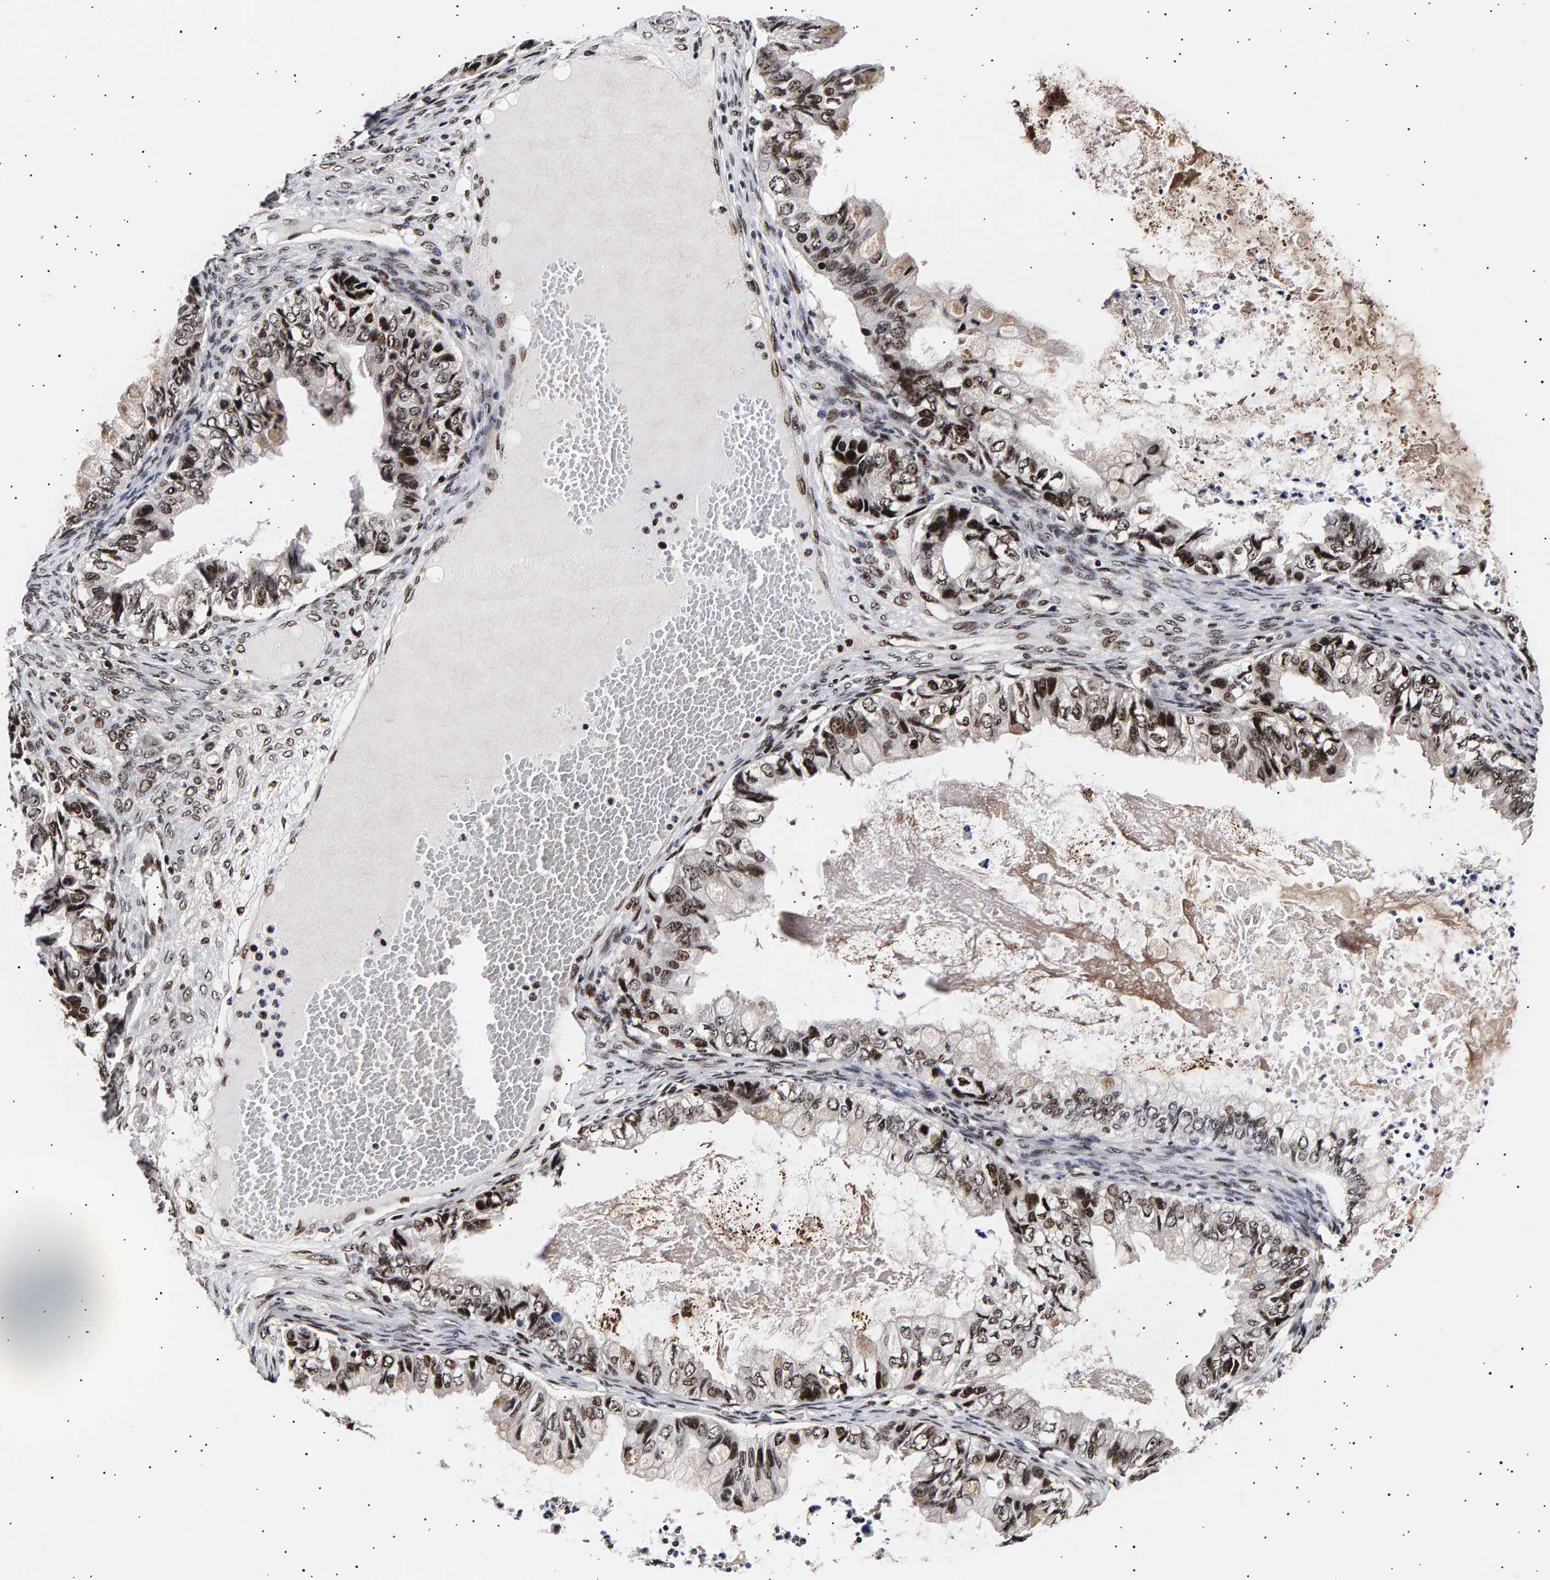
{"staining": {"intensity": "strong", "quantity": ">75%", "location": "nuclear"}, "tissue": "ovarian cancer", "cell_type": "Tumor cells", "image_type": "cancer", "snomed": [{"axis": "morphology", "description": "Cystadenocarcinoma, mucinous, NOS"}, {"axis": "topography", "description": "Ovary"}], "caption": "This photomicrograph reveals immunohistochemistry (IHC) staining of ovarian cancer (mucinous cystadenocarcinoma), with high strong nuclear positivity in about >75% of tumor cells.", "gene": "ANKRD40", "patient": {"sex": "female", "age": 80}}